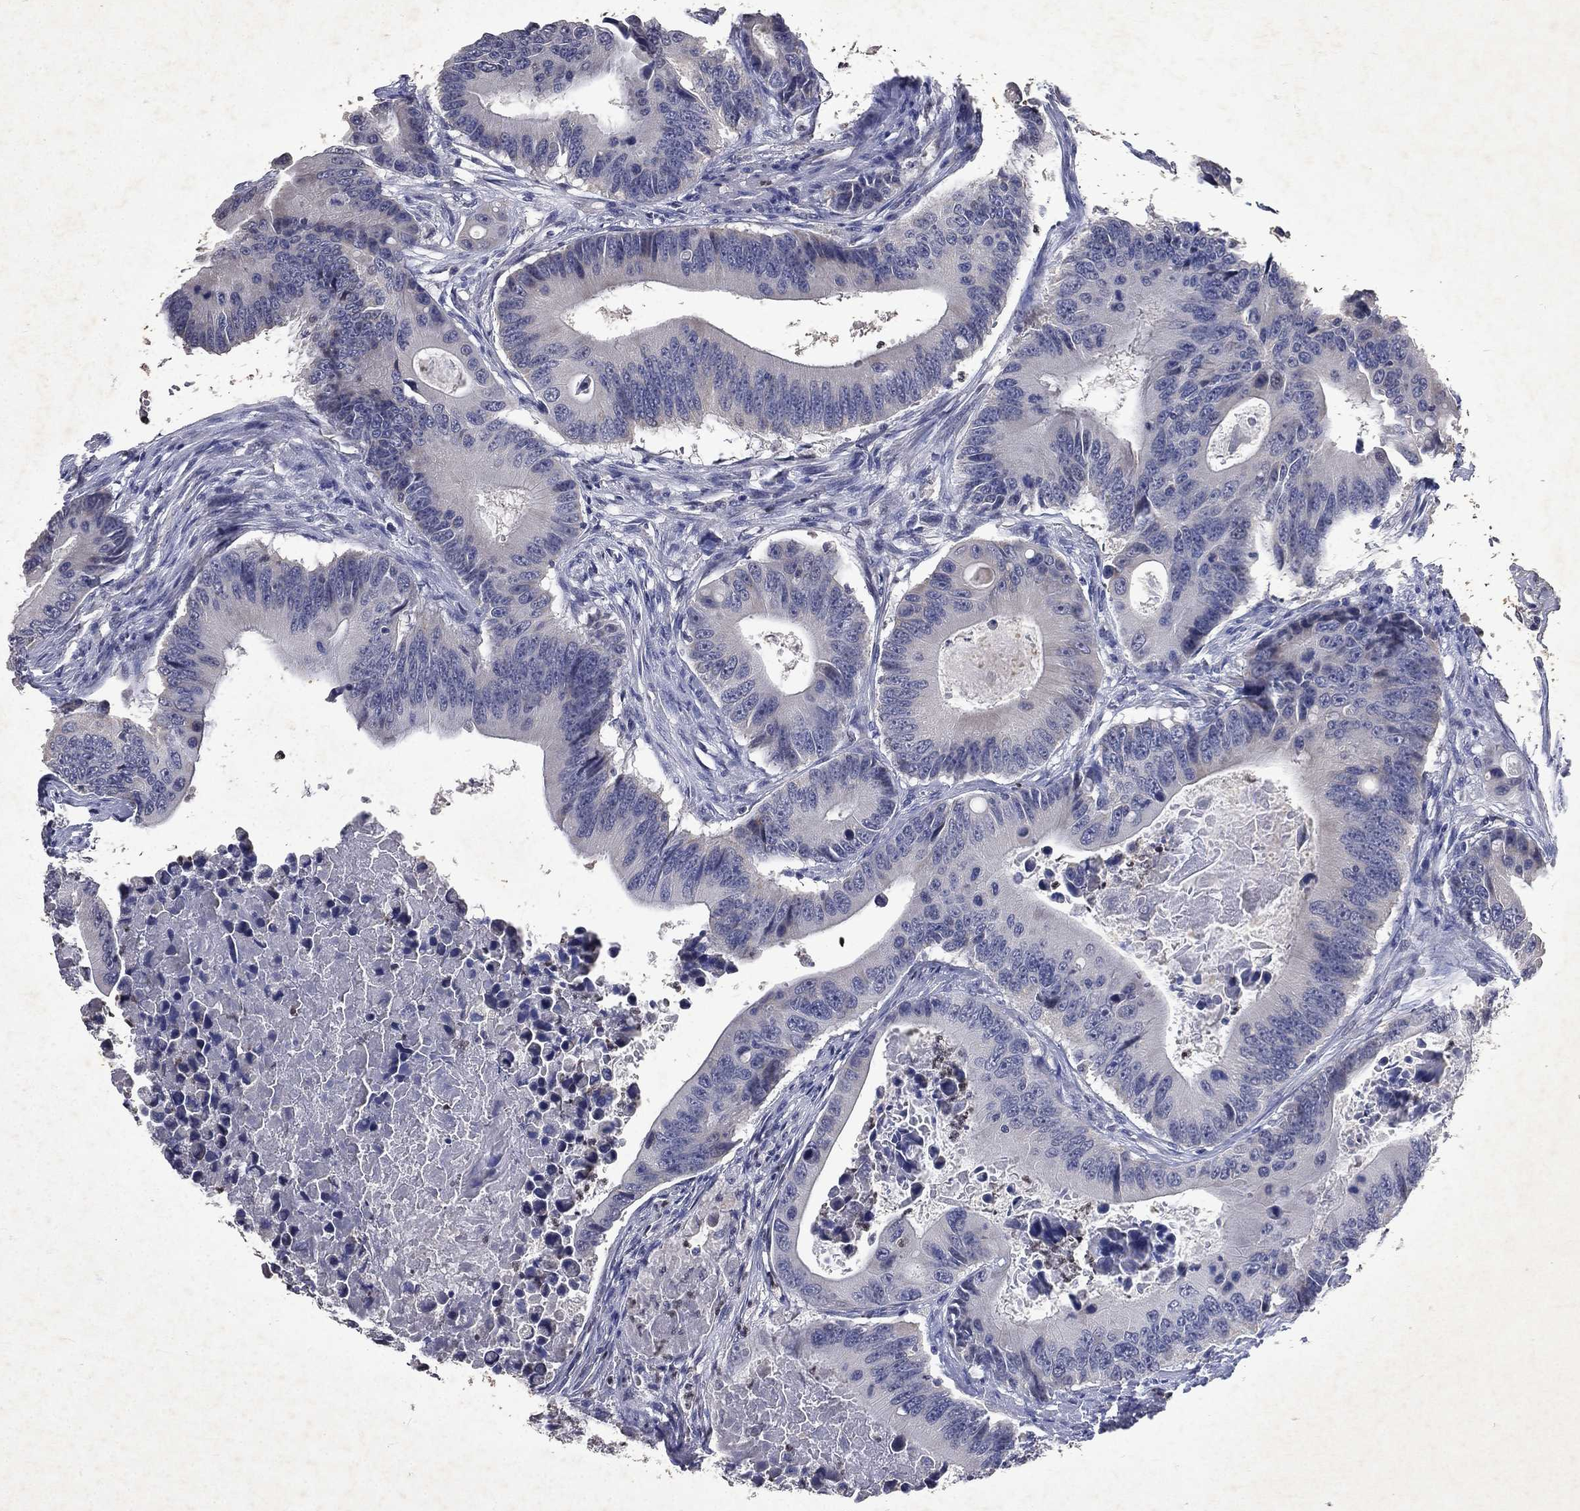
{"staining": {"intensity": "negative", "quantity": "none", "location": "none"}, "tissue": "colorectal cancer", "cell_type": "Tumor cells", "image_type": "cancer", "snomed": [{"axis": "morphology", "description": "Adenocarcinoma, NOS"}, {"axis": "topography", "description": "Colon"}], "caption": "Adenocarcinoma (colorectal) was stained to show a protein in brown. There is no significant staining in tumor cells.", "gene": "SLC34A2", "patient": {"sex": "female", "age": 90}}